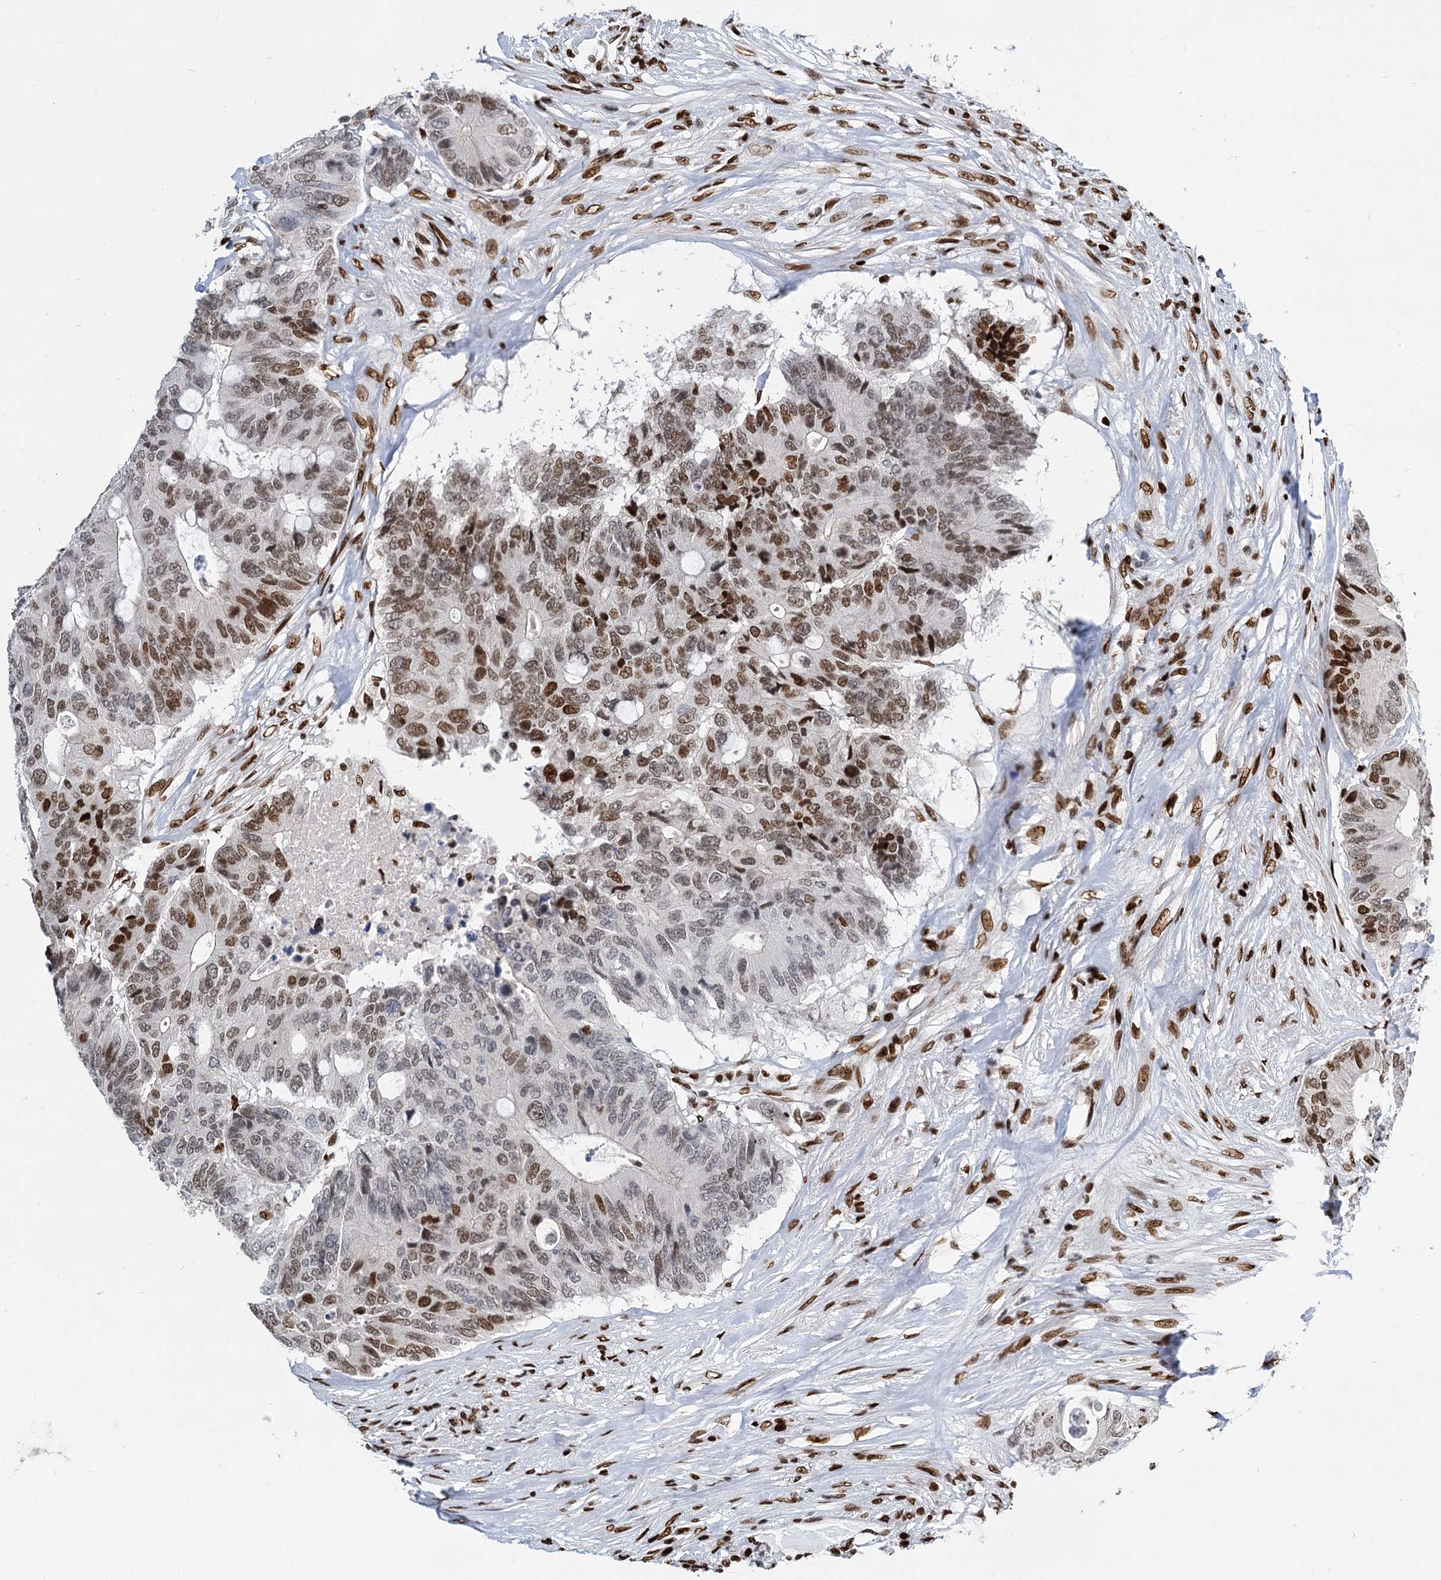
{"staining": {"intensity": "strong", "quantity": "25%-75%", "location": "nuclear"}, "tissue": "colorectal cancer", "cell_type": "Tumor cells", "image_type": "cancer", "snomed": [{"axis": "morphology", "description": "Adenocarcinoma, NOS"}, {"axis": "topography", "description": "Colon"}], "caption": "An immunohistochemistry photomicrograph of tumor tissue is shown. Protein staining in brown labels strong nuclear positivity in colorectal cancer (adenocarcinoma) within tumor cells.", "gene": "MECP2", "patient": {"sex": "male", "age": 71}}